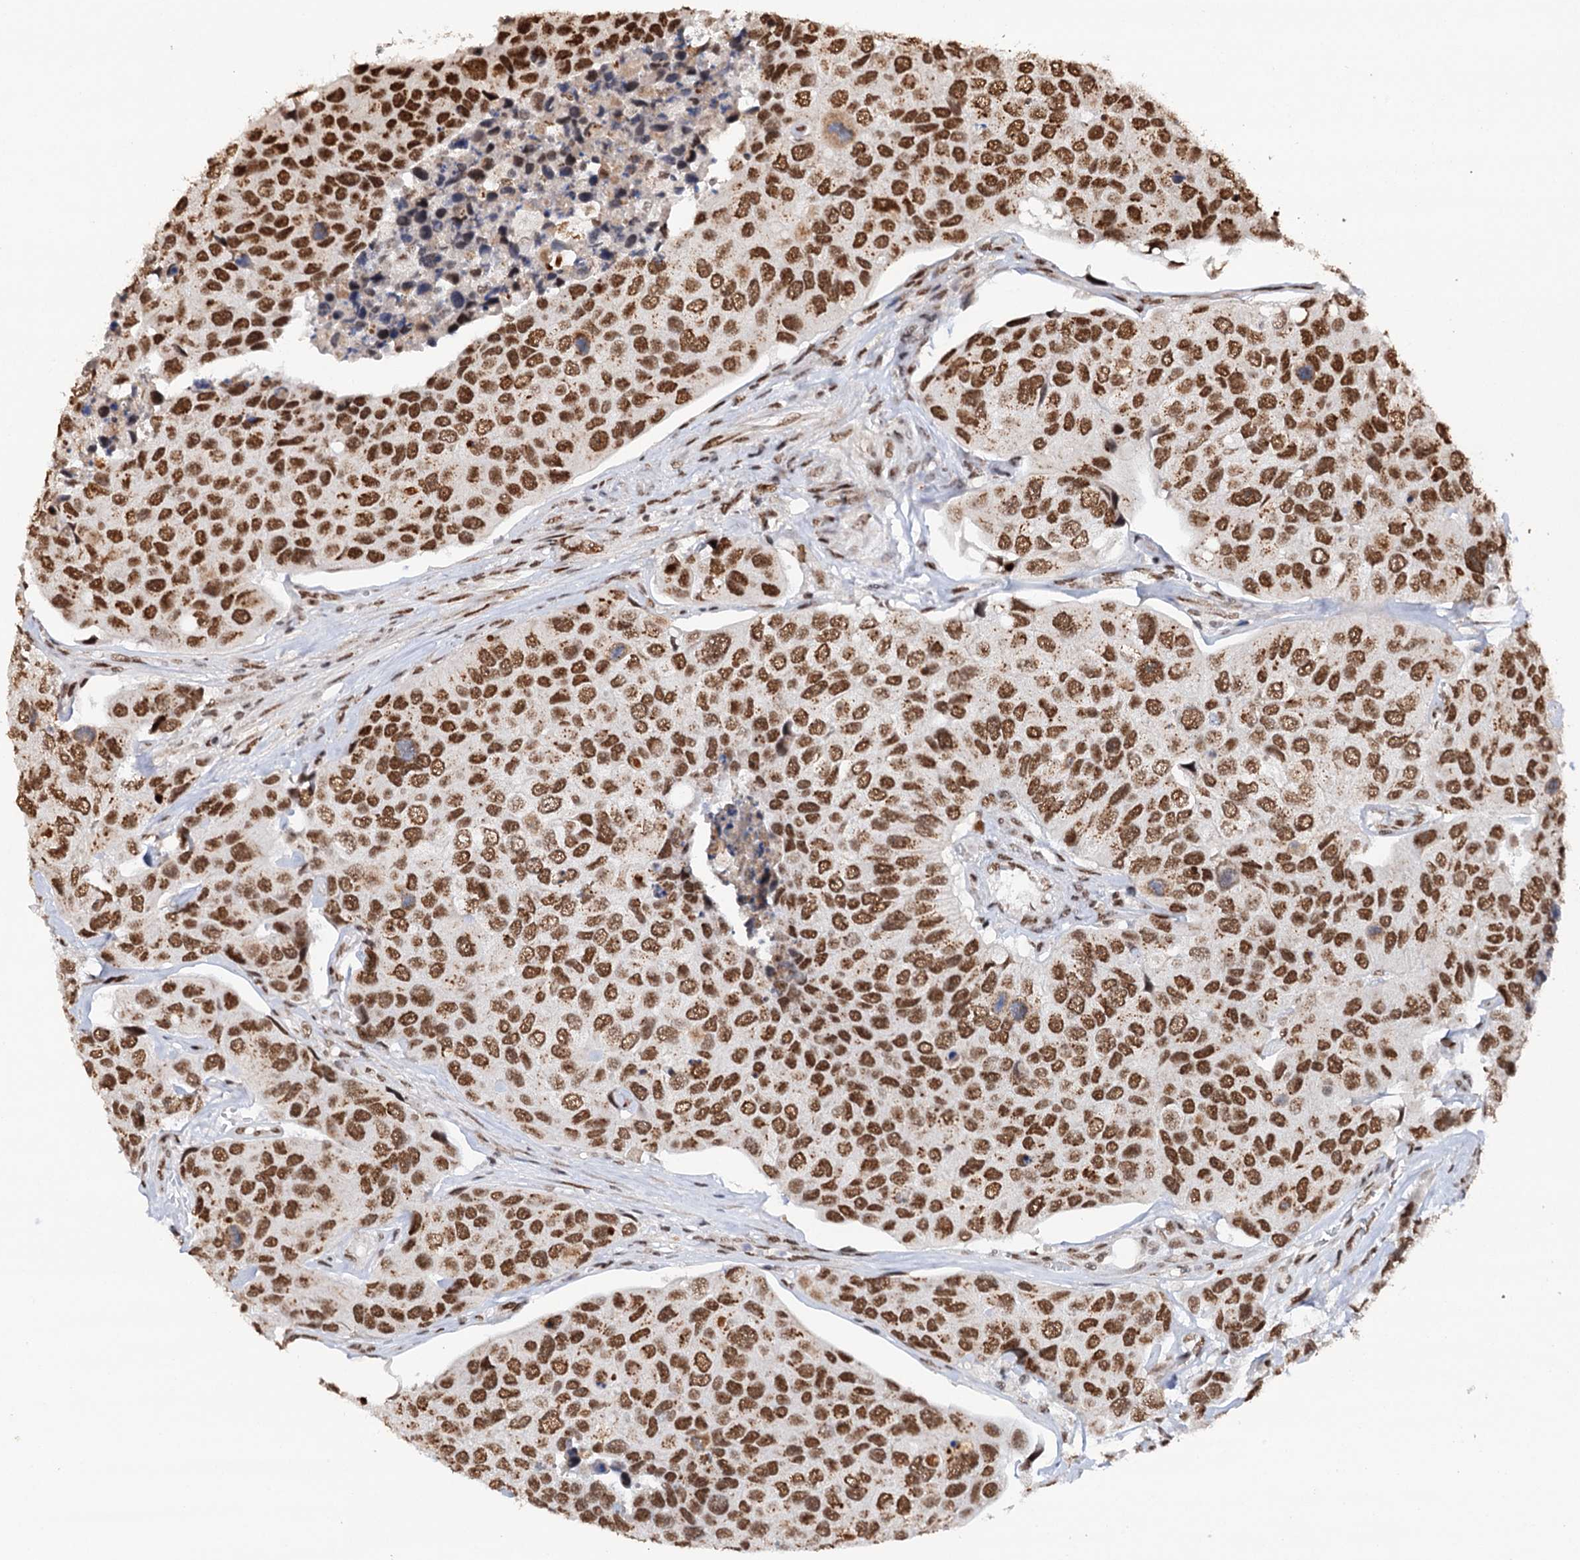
{"staining": {"intensity": "moderate", "quantity": ">75%", "location": "nuclear"}, "tissue": "urothelial cancer", "cell_type": "Tumor cells", "image_type": "cancer", "snomed": [{"axis": "morphology", "description": "Urothelial carcinoma, High grade"}, {"axis": "topography", "description": "Urinary bladder"}], "caption": "The immunohistochemical stain labels moderate nuclear positivity in tumor cells of urothelial carcinoma (high-grade) tissue.", "gene": "MATR3", "patient": {"sex": "male", "age": 74}}